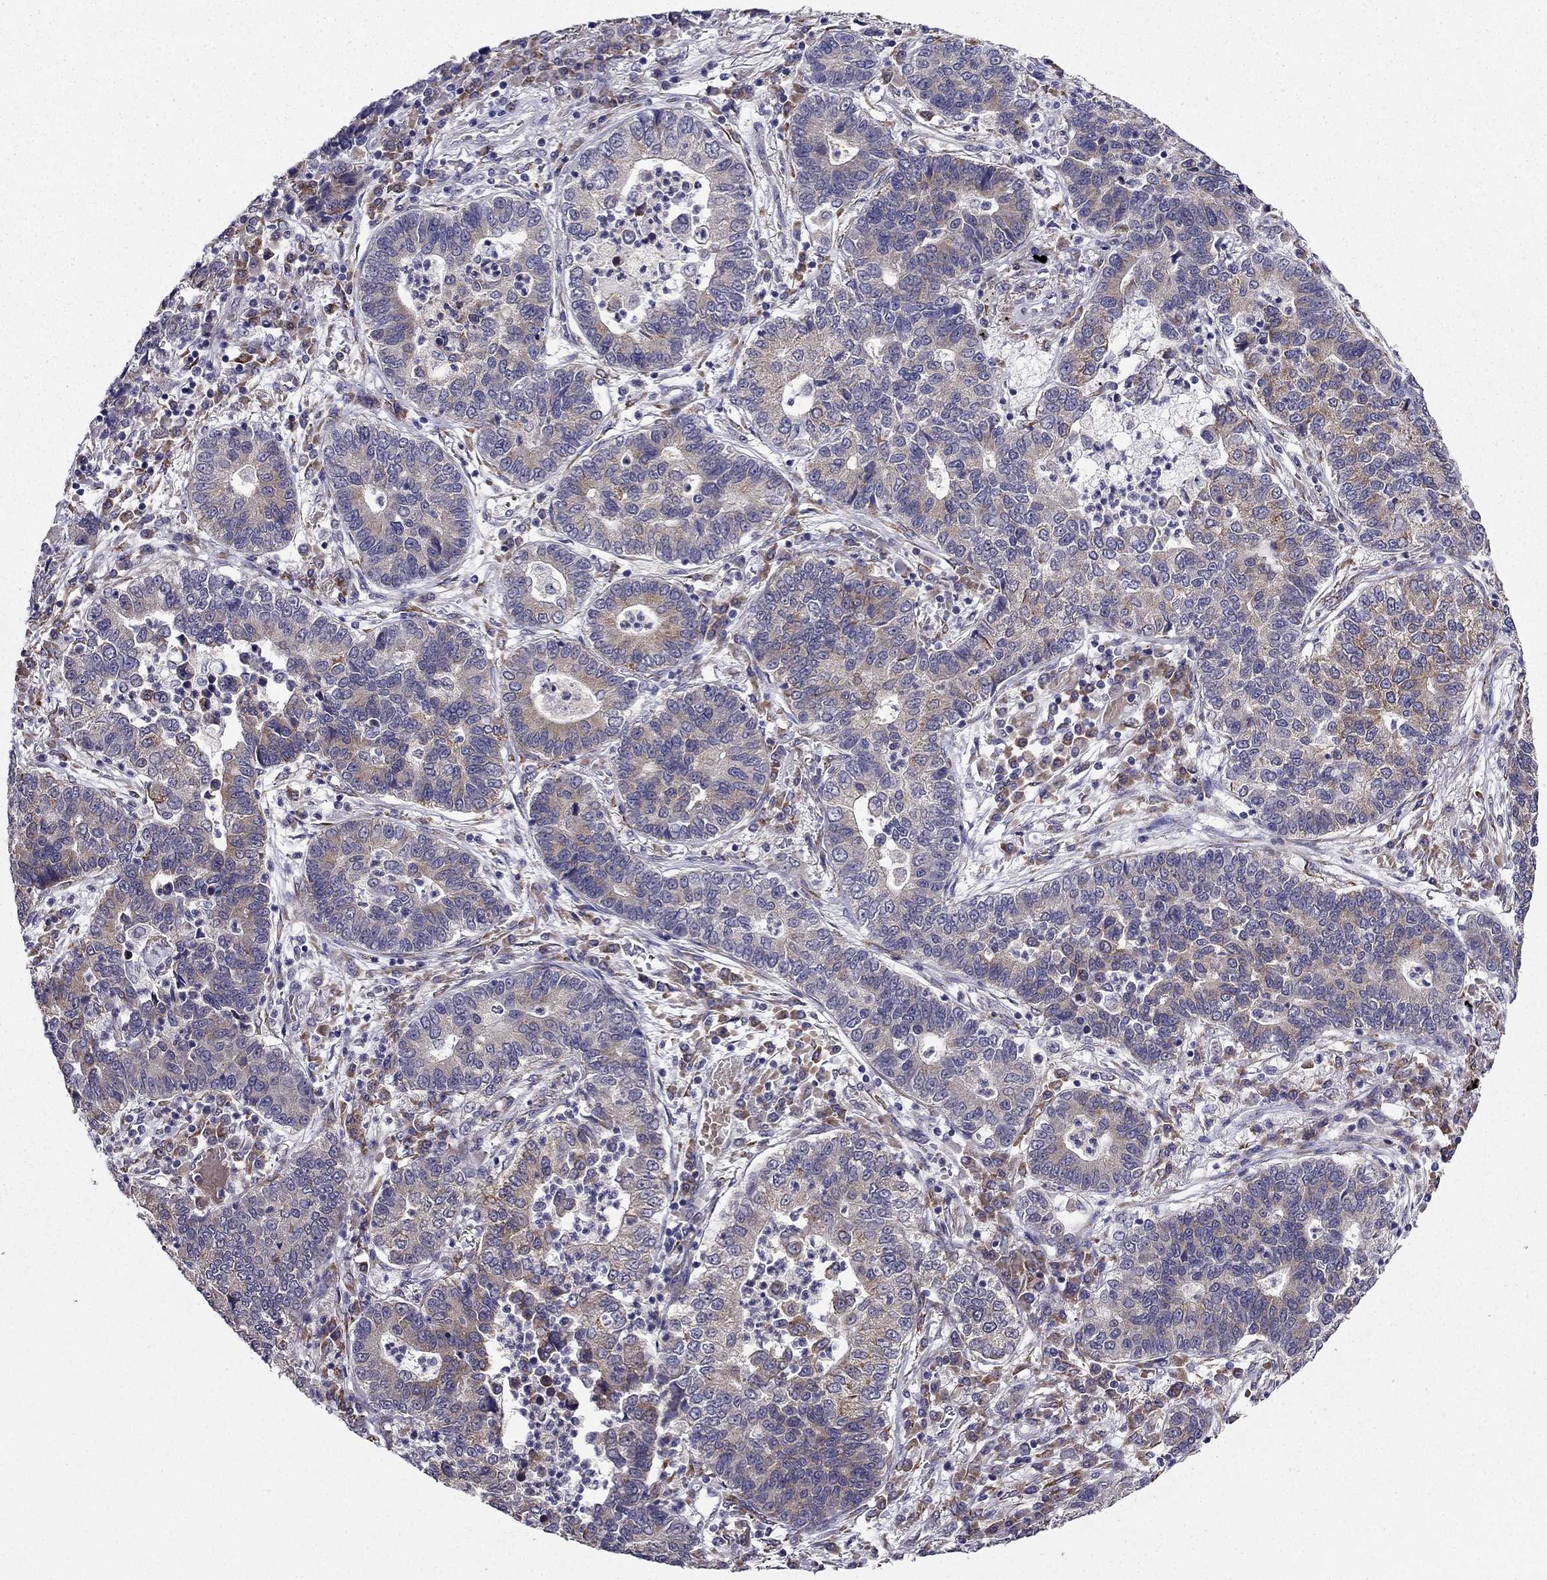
{"staining": {"intensity": "weak", "quantity": "25%-75%", "location": "cytoplasmic/membranous"}, "tissue": "lung cancer", "cell_type": "Tumor cells", "image_type": "cancer", "snomed": [{"axis": "morphology", "description": "Adenocarcinoma, NOS"}, {"axis": "topography", "description": "Lung"}], "caption": "Protein staining of adenocarcinoma (lung) tissue displays weak cytoplasmic/membranous expression in approximately 25%-75% of tumor cells.", "gene": "ARHGEF28", "patient": {"sex": "female", "age": 57}}